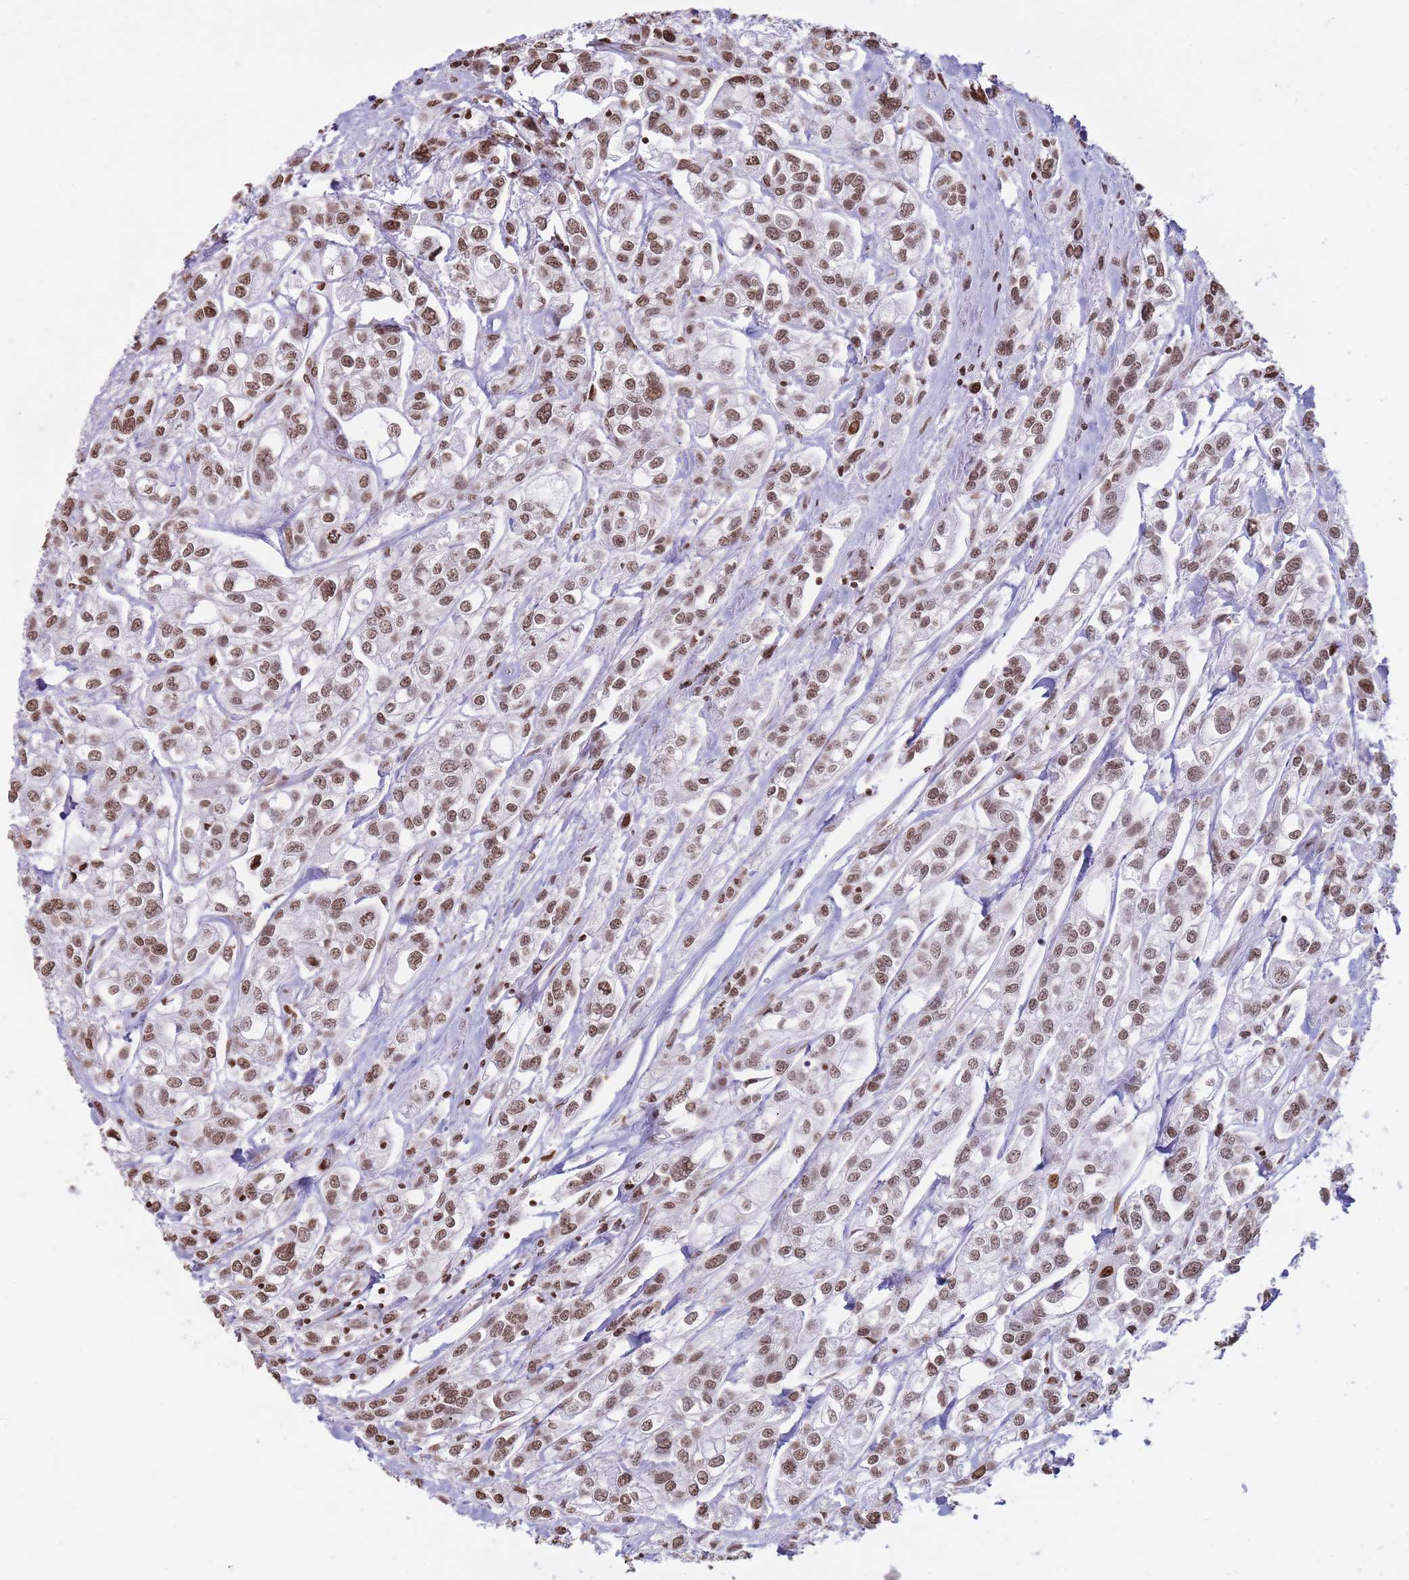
{"staining": {"intensity": "moderate", "quantity": ">75%", "location": "nuclear"}, "tissue": "urothelial cancer", "cell_type": "Tumor cells", "image_type": "cancer", "snomed": [{"axis": "morphology", "description": "Urothelial carcinoma, High grade"}, {"axis": "topography", "description": "Urinary bladder"}], "caption": "The immunohistochemical stain shows moderate nuclear expression in tumor cells of urothelial cancer tissue.", "gene": "SHISAL1", "patient": {"sex": "male", "age": 67}}